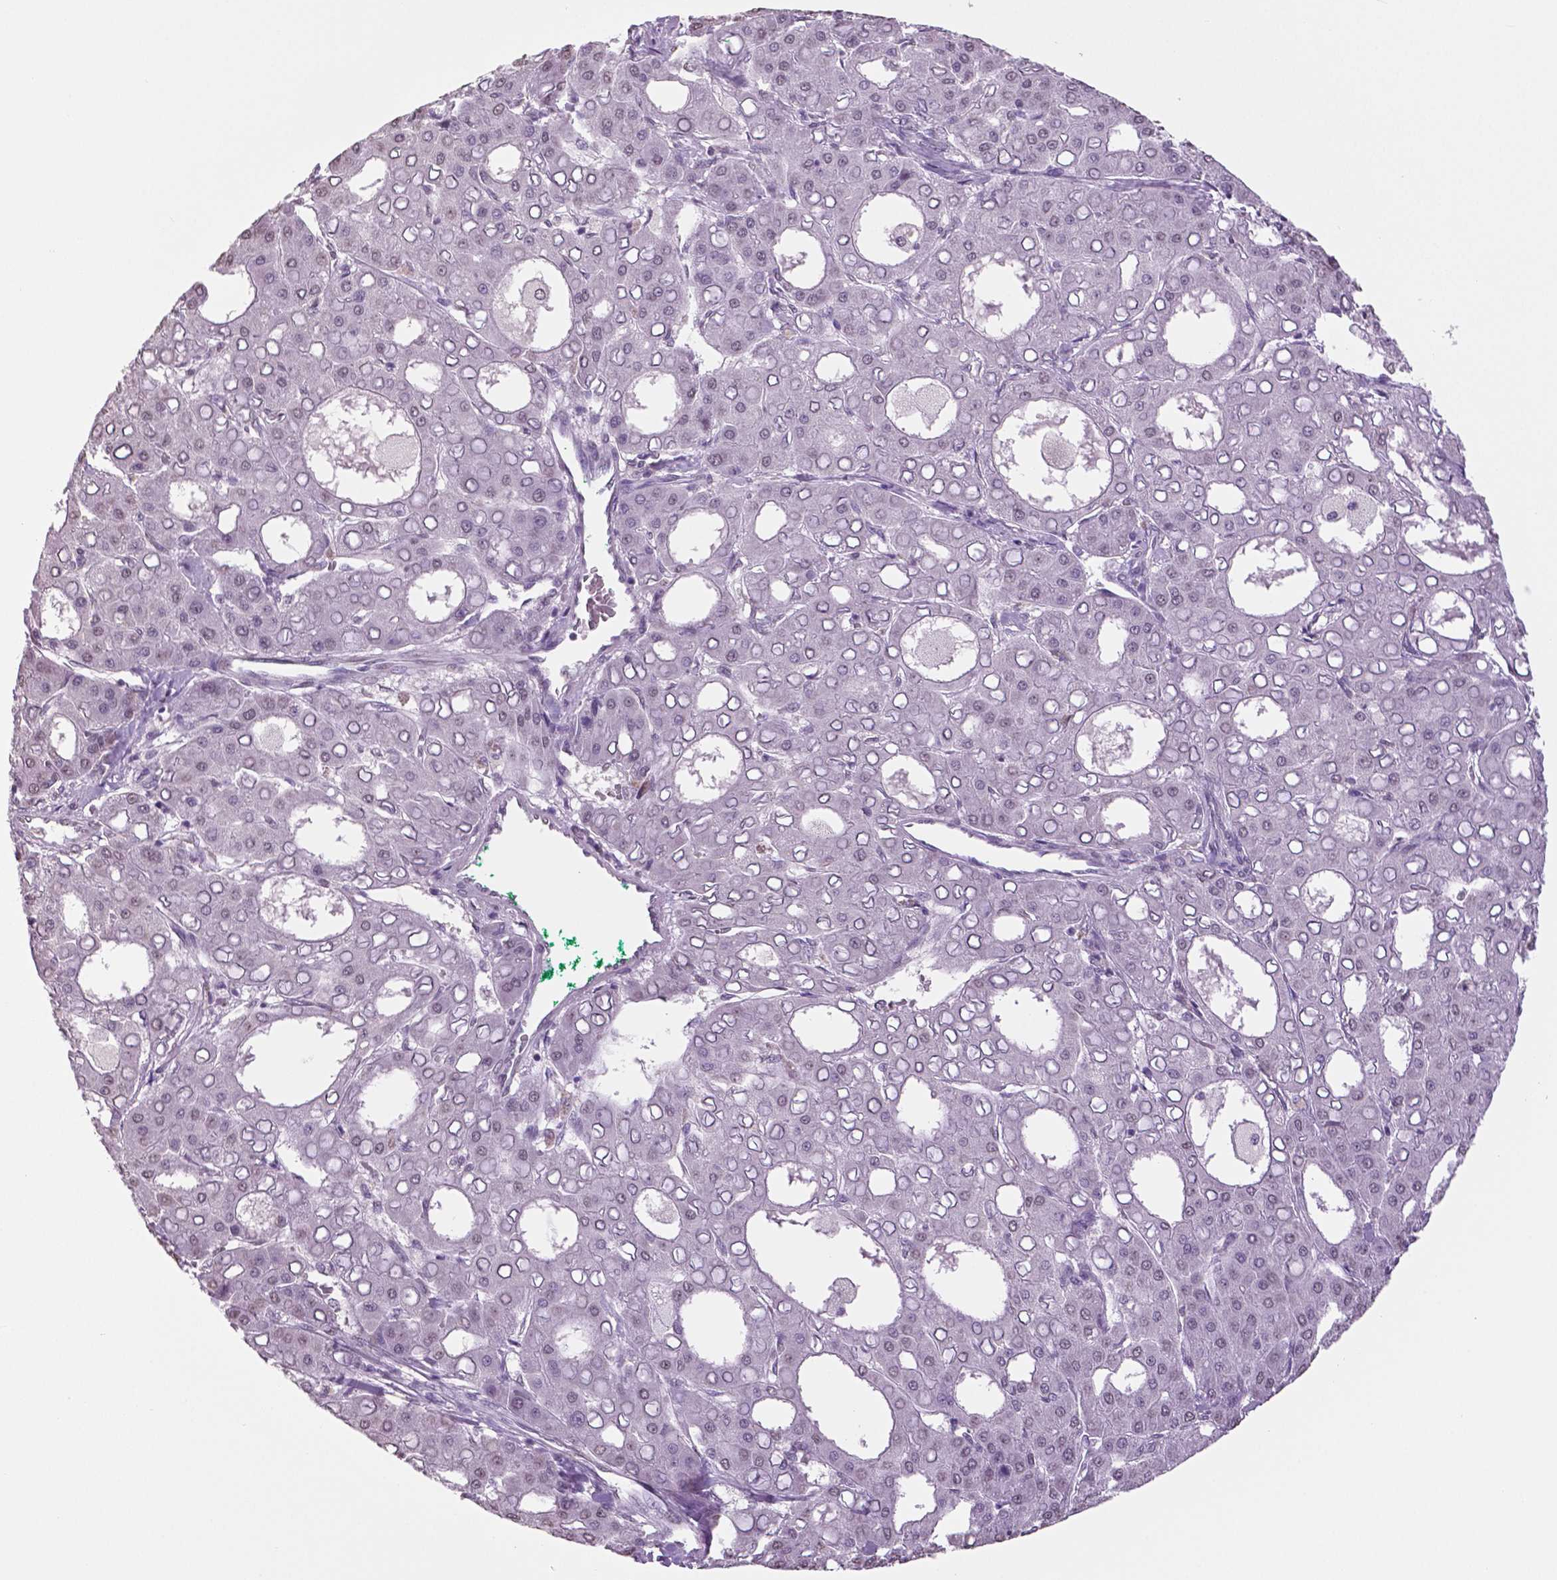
{"staining": {"intensity": "negative", "quantity": "none", "location": "none"}, "tissue": "liver cancer", "cell_type": "Tumor cells", "image_type": "cancer", "snomed": [{"axis": "morphology", "description": "Carcinoma, Hepatocellular, NOS"}, {"axis": "topography", "description": "Liver"}], "caption": "Hepatocellular carcinoma (liver) was stained to show a protein in brown. There is no significant staining in tumor cells.", "gene": "IGF2BP1", "patient": {"sex": "male", "age": 65}}